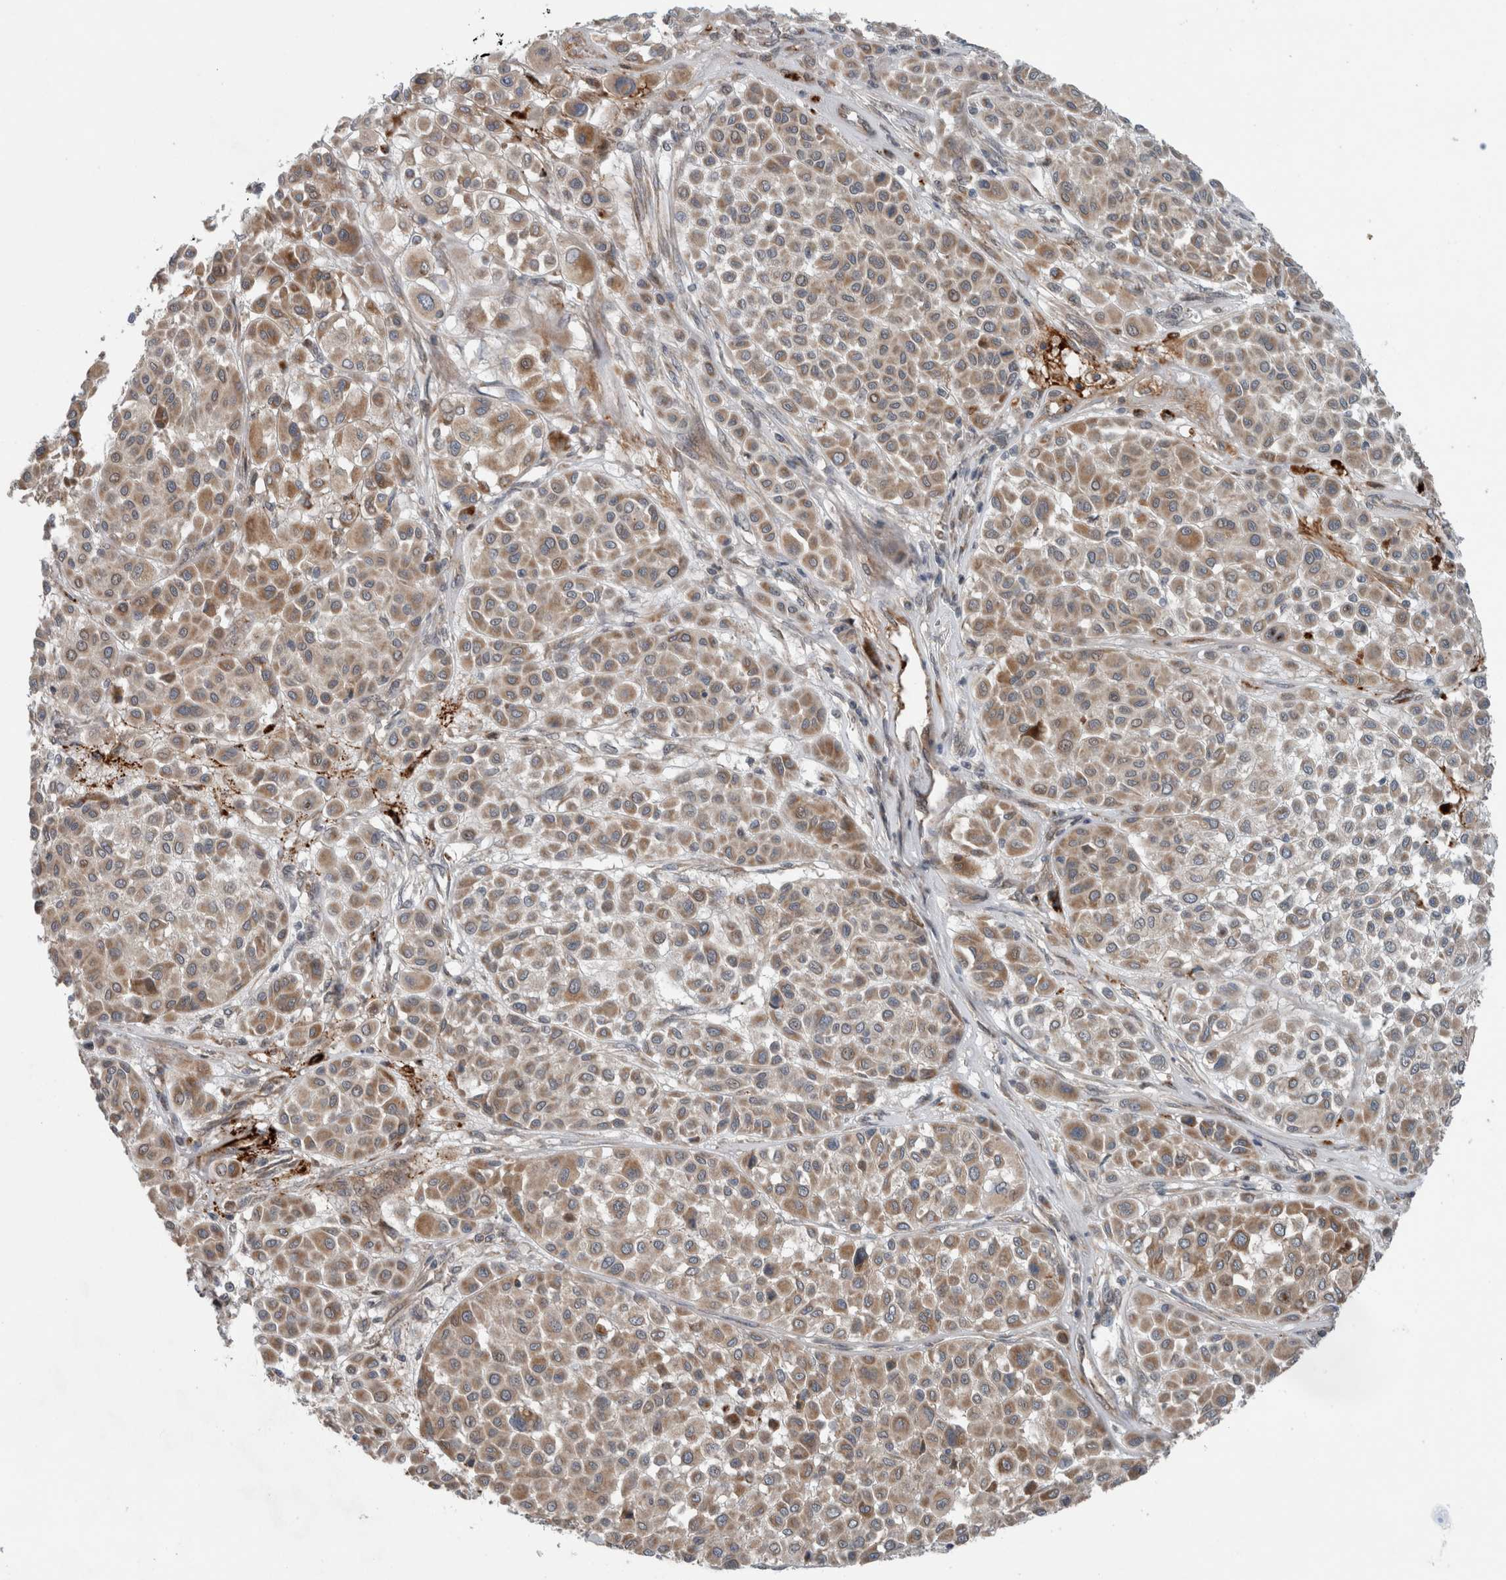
{"staining": {"intensity": "weak", "quantity": ">75%", "location": "cytoplasmic/membranous"}, "tissue": "melanoma", "cell_type": "Tumor cells", "image_type": "cancer", "snomed": [{"axis": "morphology", "description": "Malignant melanoma, Metastatic site"}, {"axis": "topography", "description": "Soft tissue"}], "caption": "Malignant melanoma (metastatic site) was stained to show a protein in brown. There is low levels of weak cytoplasmic/membranous expression in approximately >75% of tumor cells.", "gene": "GBA2", "patient": {"sex": "male", "age": 41}}